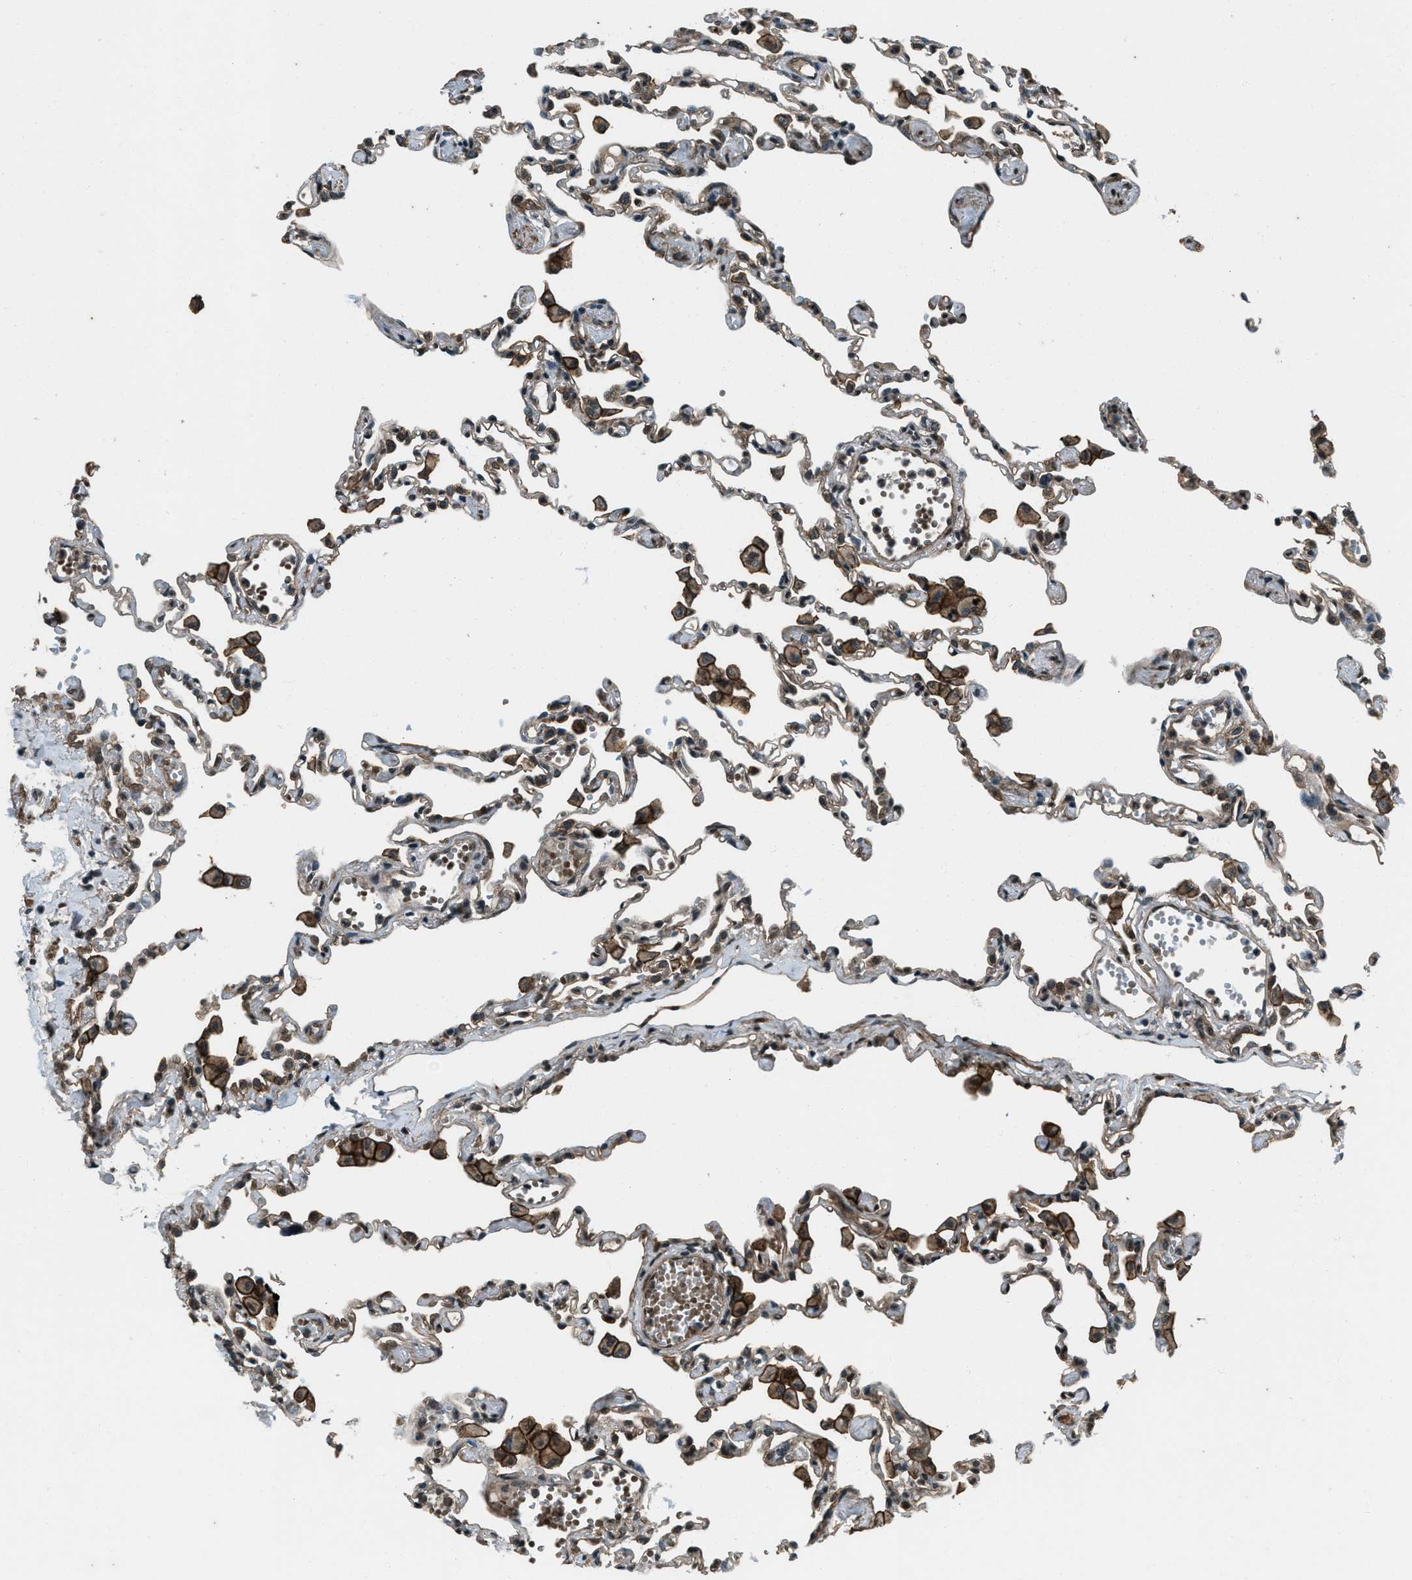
{"staining": {"intensity": "weak", "quantity": "<25%", "location": "cytoplasmic/membranous"}, "tissue": "lung", "cell_type": "Alveolar cells", "image_type": "normal", "snomed": [{"axis": "morphology", "description": "Normal tissue, NOS"}, {"axis": "topography", "description": "Bronchus"}, {"axis": "topography", "description": "Lung"}], "caption": "DAB immunohistochemical staining of benign human lung demonstrates no significant staining in alveolar cells.", "gene": "SVIL", "patient": {"sex": "female", "age": 49}}